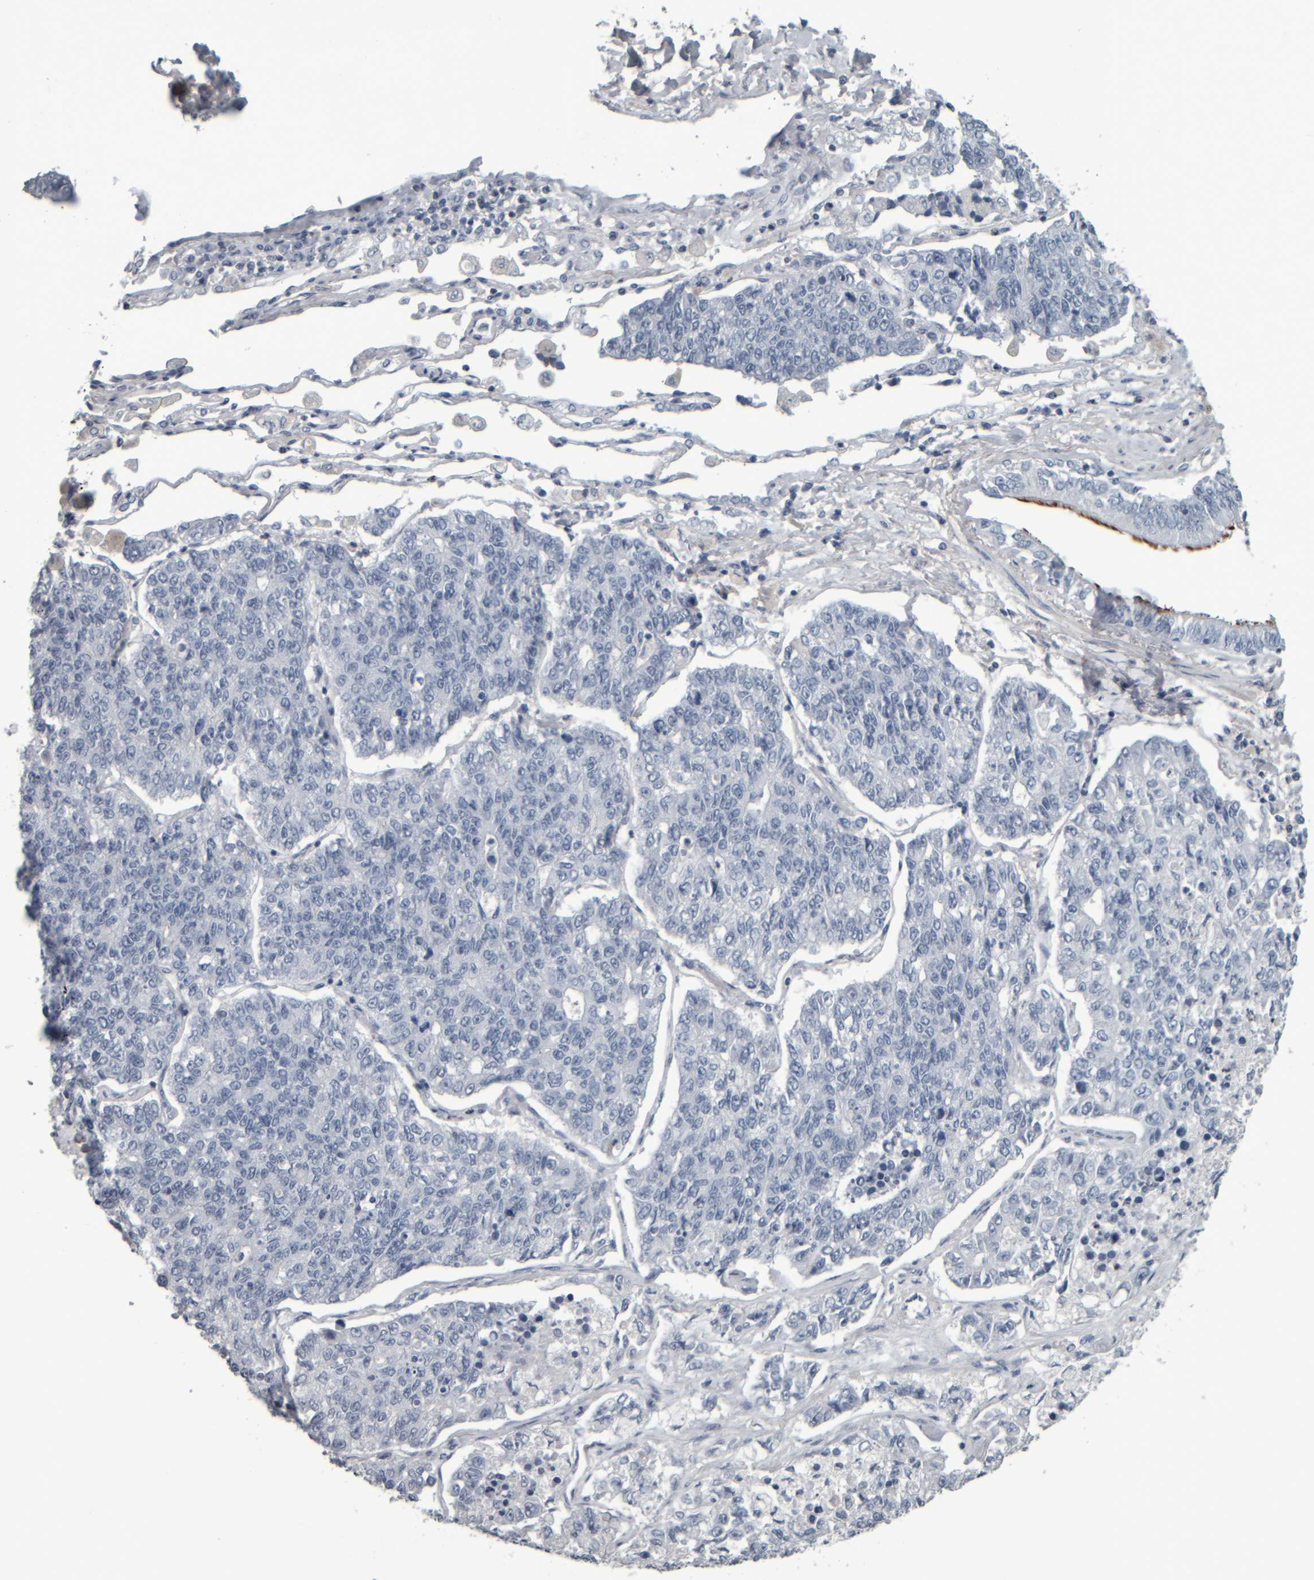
{"staining": {"intensity": "negative", "quantity": "none", "location": "none"}, "tissue": "lung cancer", "cell_type": "Tumor cells", "image_type": "cancer", "snomed": [{"axis": "morphology", "description": "Adenocarcinoma, NOS"}, {"axis": "topography", "description": "Lung"}], "caption": "DAB immunohistochemical staining of human lung cancer shows no significant staining in tumor cells.", "gene": "CAVIN4", "patient": {"sex": "male", "age": 49}}